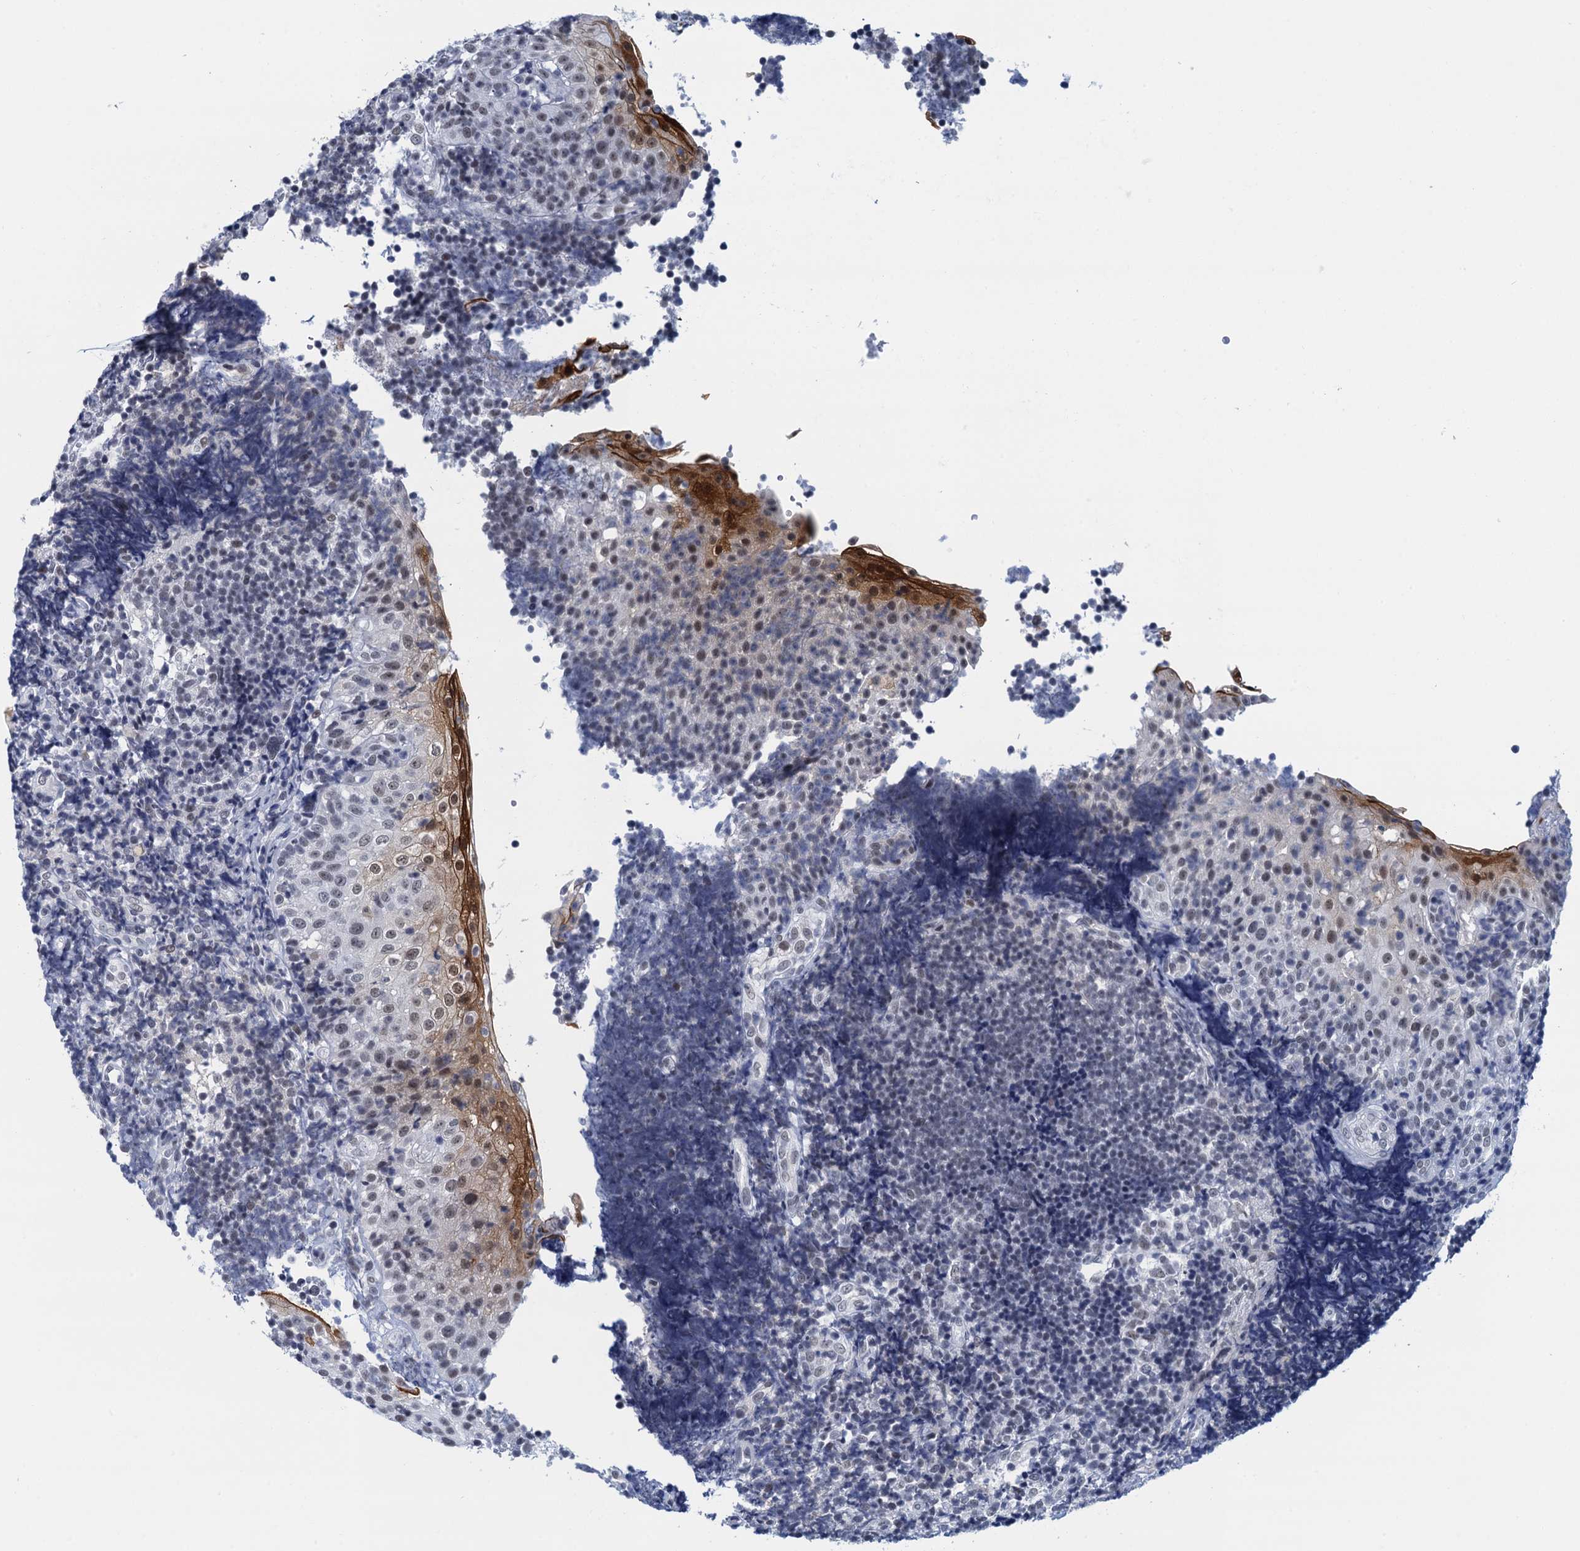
{"staining": {"intensity": "weak", "quantity": ">75%", "location": "nuclear"}, "tissue": "tonsil", "cell_type": "Germinal center cells", "image_type": "normal", "snomed": [{"axis": "morphology", "description": "Normal tissue, NOS"}, {"axis": "topography", "description": "Tonsil"}], "caption": "Protein expression analysis of normal human tonsil reveals weak nuclear positivity in about >75% of germinal center cells. Nuclei are stained in blue.", "gene": "EPS8L1", "patient": {"sex": "female", "age": 40}}